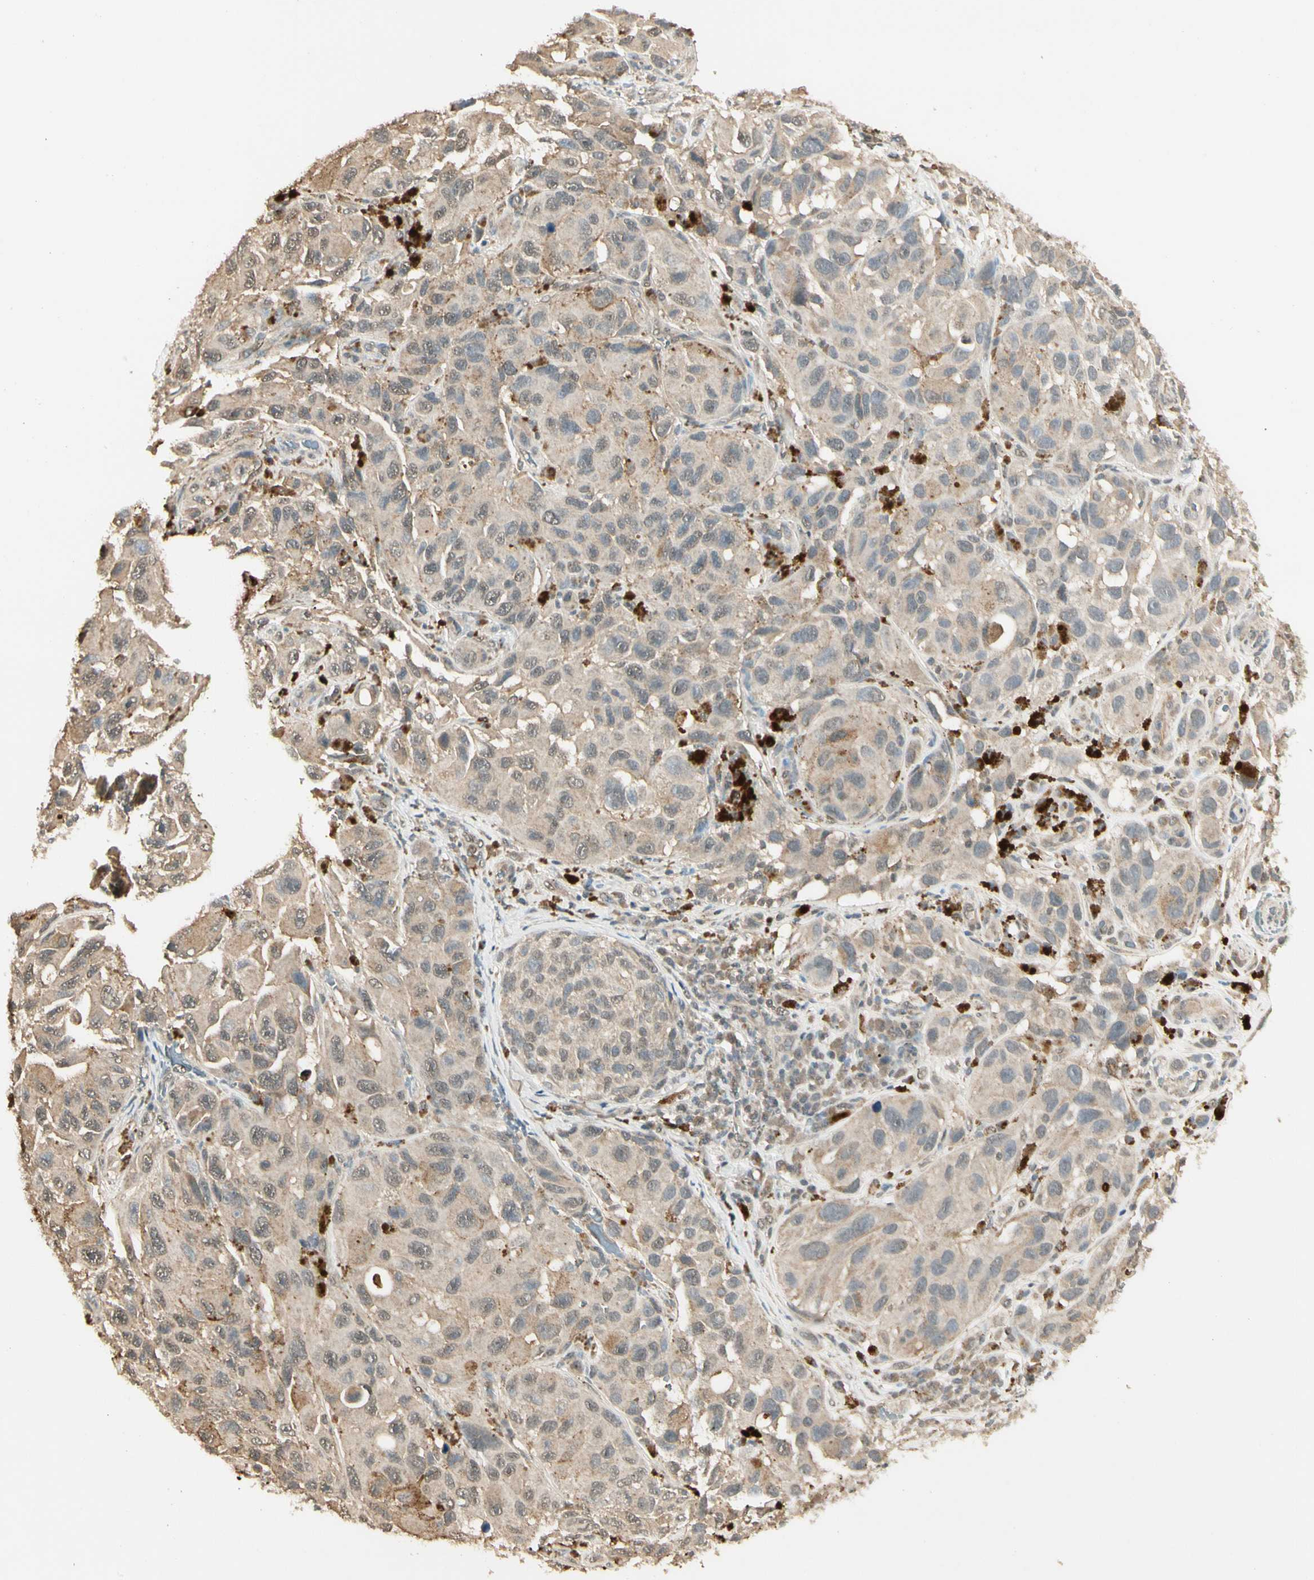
{"staining": {"intensity": "weak", "quantity": ">75%", "location": "cytoplasmic/membranous"}, "tissue": "melanoma", "cell_type": "Tumor cells", "image_type": "cancer", "snomed": [{"axis": "morphology", "description": "Malignant melanoma, NOS"}, {"axis": "topography", "description": "Skin"}], "caption": "Malignant melanoma stained with IHC exhibits weak cytoplasmic/membranous staining in approximately >75% of tumor cells.", "gene": "SGCA", "patient": {"sex": "female", "age": 73}}